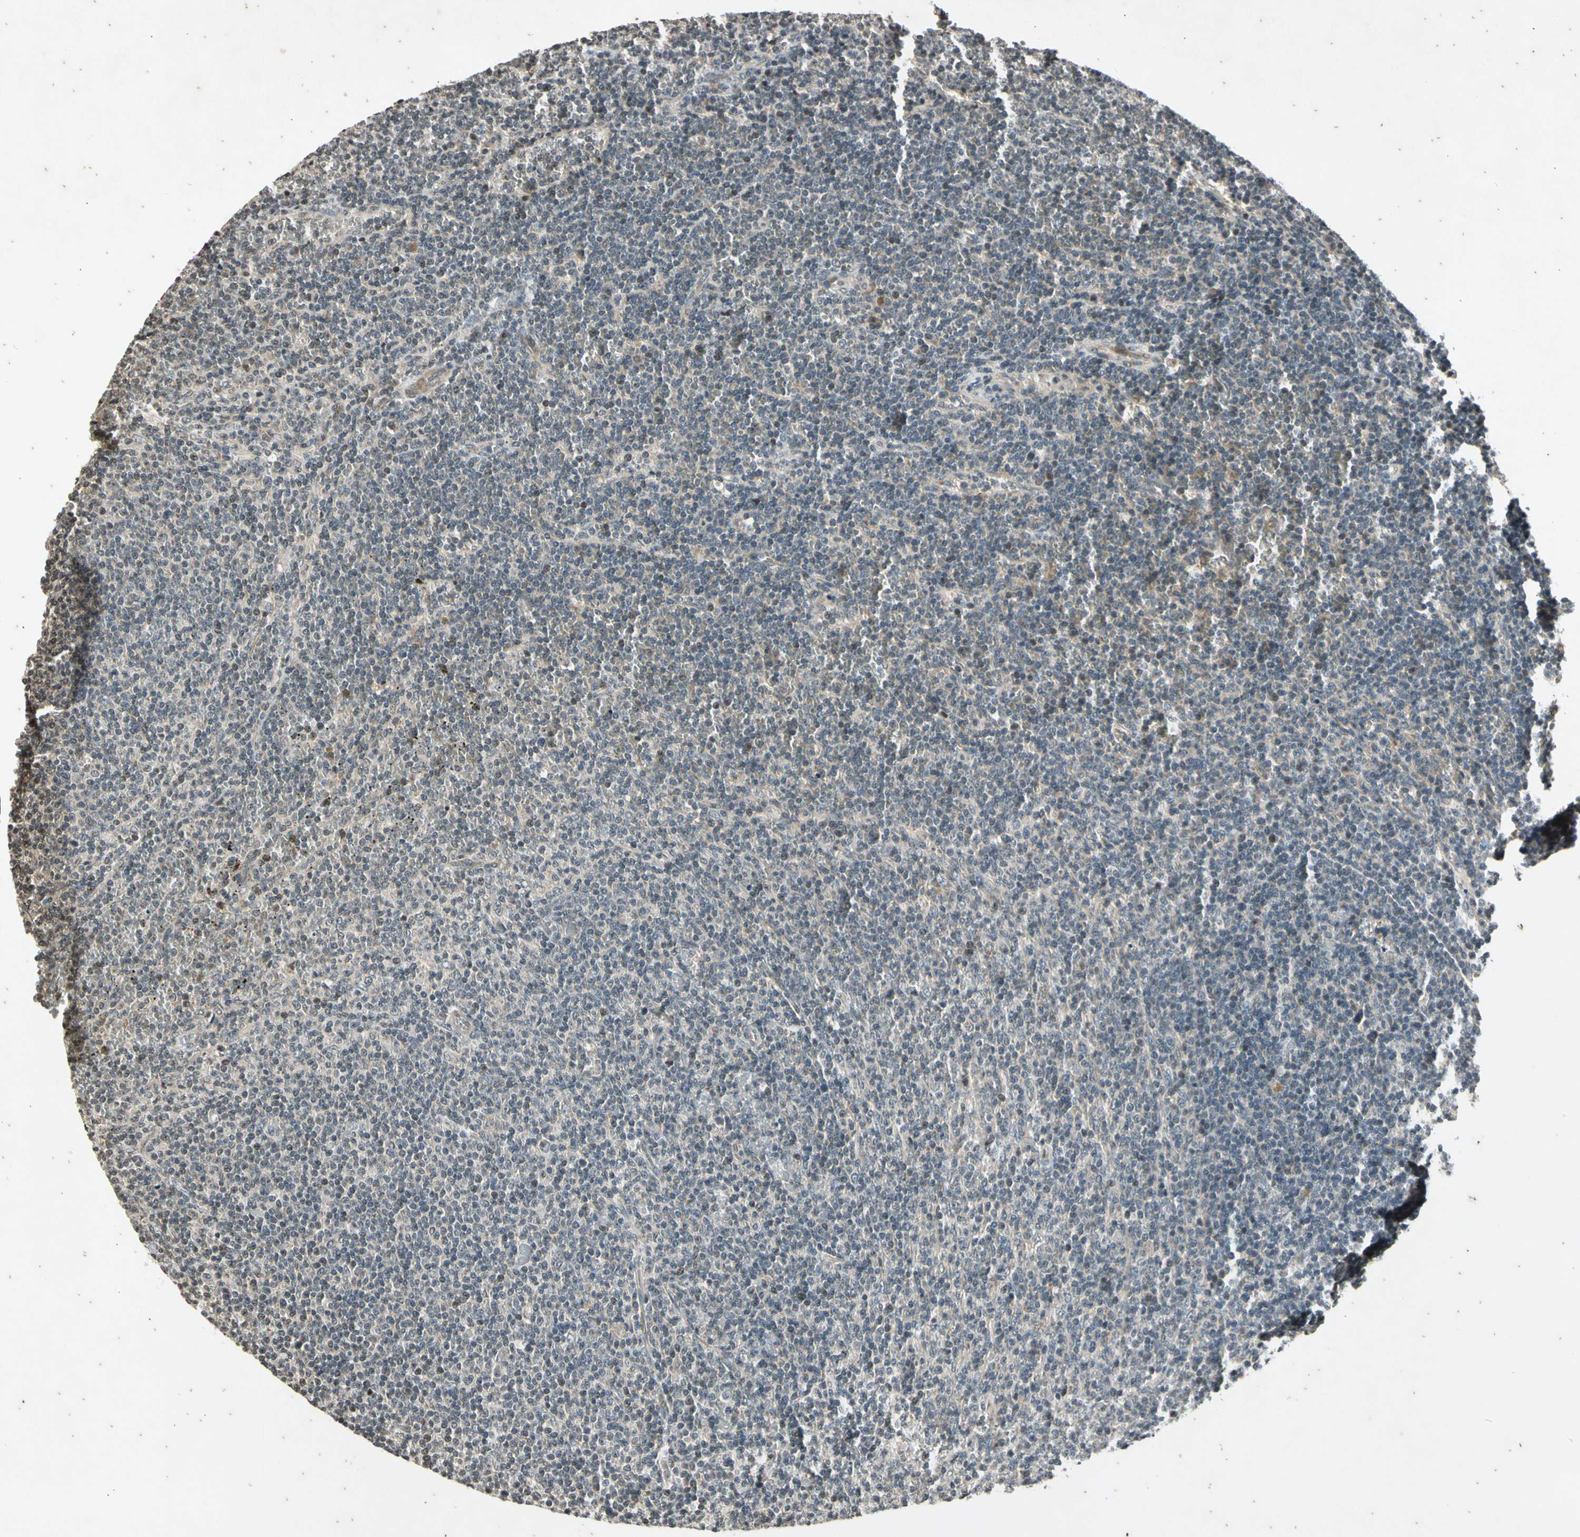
{"staining": {"intensity": "negative", "quantity": "none", "location": "none"}, "tissue": "lymphoma", "cell_type": "Tumor cells", "image_type": "cancer", "snomed": [{"axis": "morphology", "description": "Malignant lymphoma, non-Hodgkin's type, Low grade"}, {"axis": "topography", "description": "Spleen"}], "caption": "This is an immunohistochemistry (IHC) photomicrograph of human lymphoma. There is no expression in tumor cells.", "gene": "EFNB2", "patient": {"sex": "female", "age": 50}}